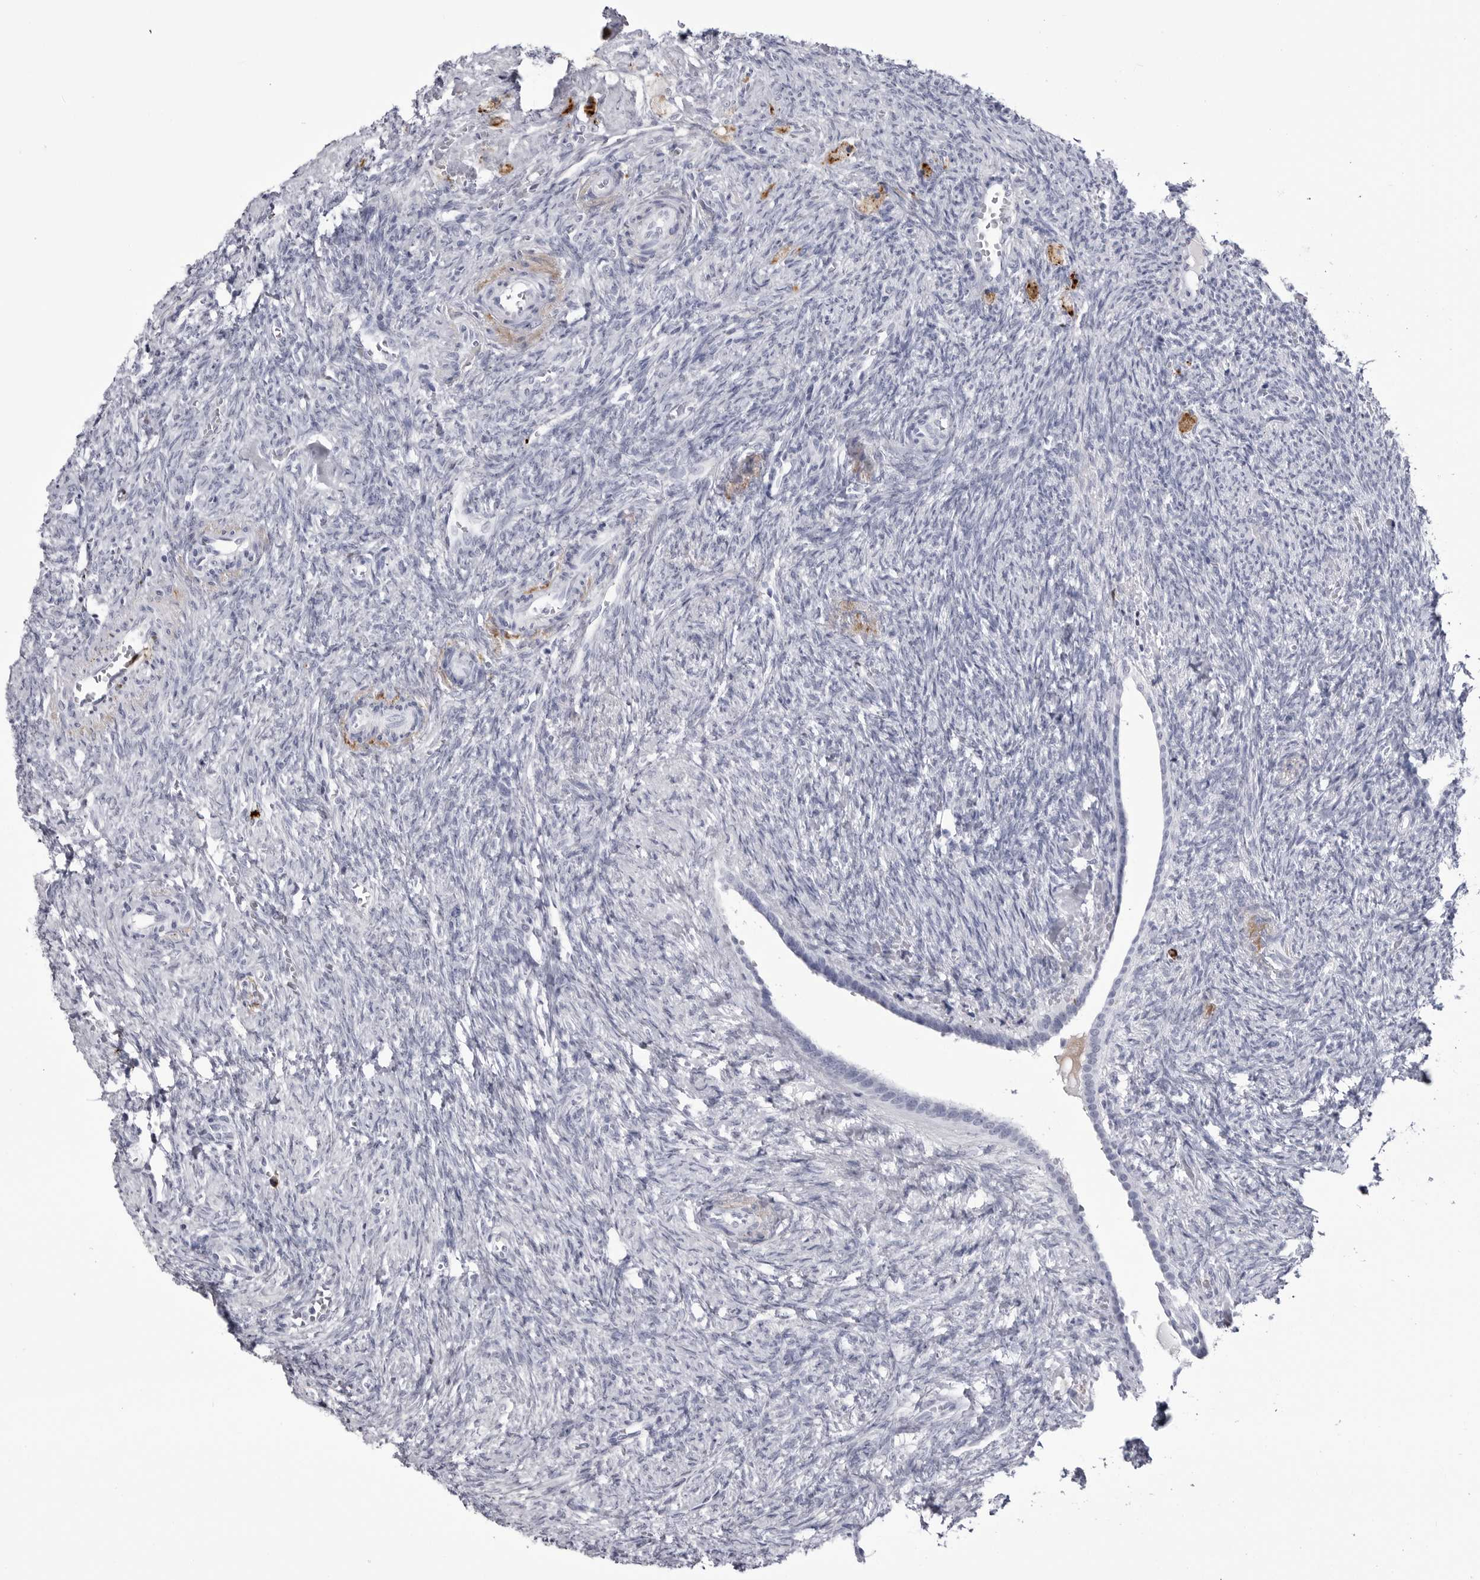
{"staining": {"intensity": "negative", "quantity": "none", "location": "none"}, "tissue": "ovary", "cell_type": "Ovarian stroma cells", "image_type": "normal", "snomed": [{"axis": "morphology", "description": "Normal tissue, NOS"}, {"axis": "topography", "description": "Ovary"}], "caption": "Ovarian stroma cells are negative for protein expression in unremarkable human ovary. (Stains: DAB (3,3'-diaminobenzidine) immunohistochemistry with hematoxylin counter stain, Microscopy: brightfield microscopy at high magnification).", "gene": "COL26A1", "patient": {"sex": "female", "age": 41}}